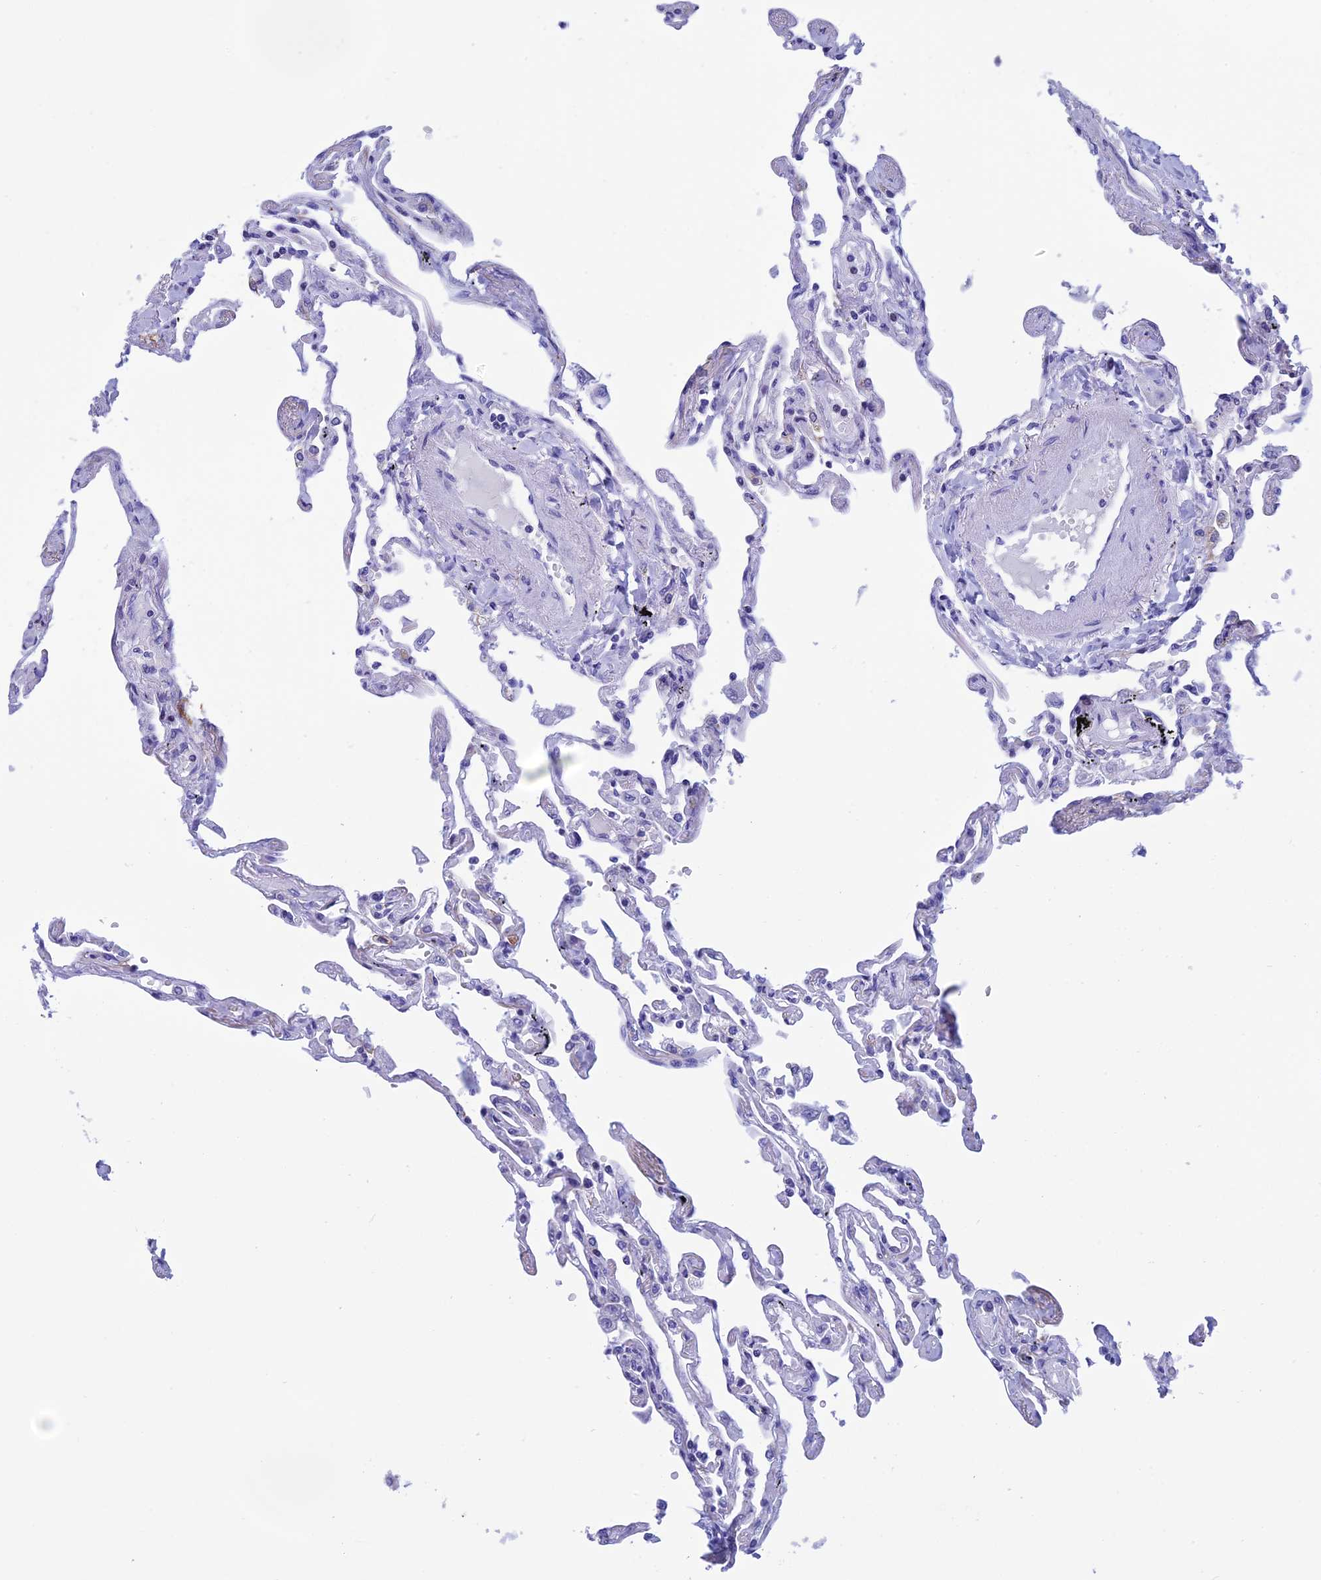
{"staining": {"intensity": "negative", "quantity": "none", "location": "none"}, "tissue": "lung", "cell_type": "Alveolar cells", "image_type": "normal", "snomed": [{"axis": "morphology", "description": "Normal tissue, NOS"}, {"axis": "topography", "description": "Lung"}], "caption": "A high-resolution histopathology image shows immunohistochemistry staining of unremarkable lung, which demonstrates no significant staining in alveolar cells. (DAB (3,3'-diaminobenzidine) immunohistochemistry with hematoxylin counter stain).", "gene": "NXPE4", "patient": {"sex": "female", "age": 67}}